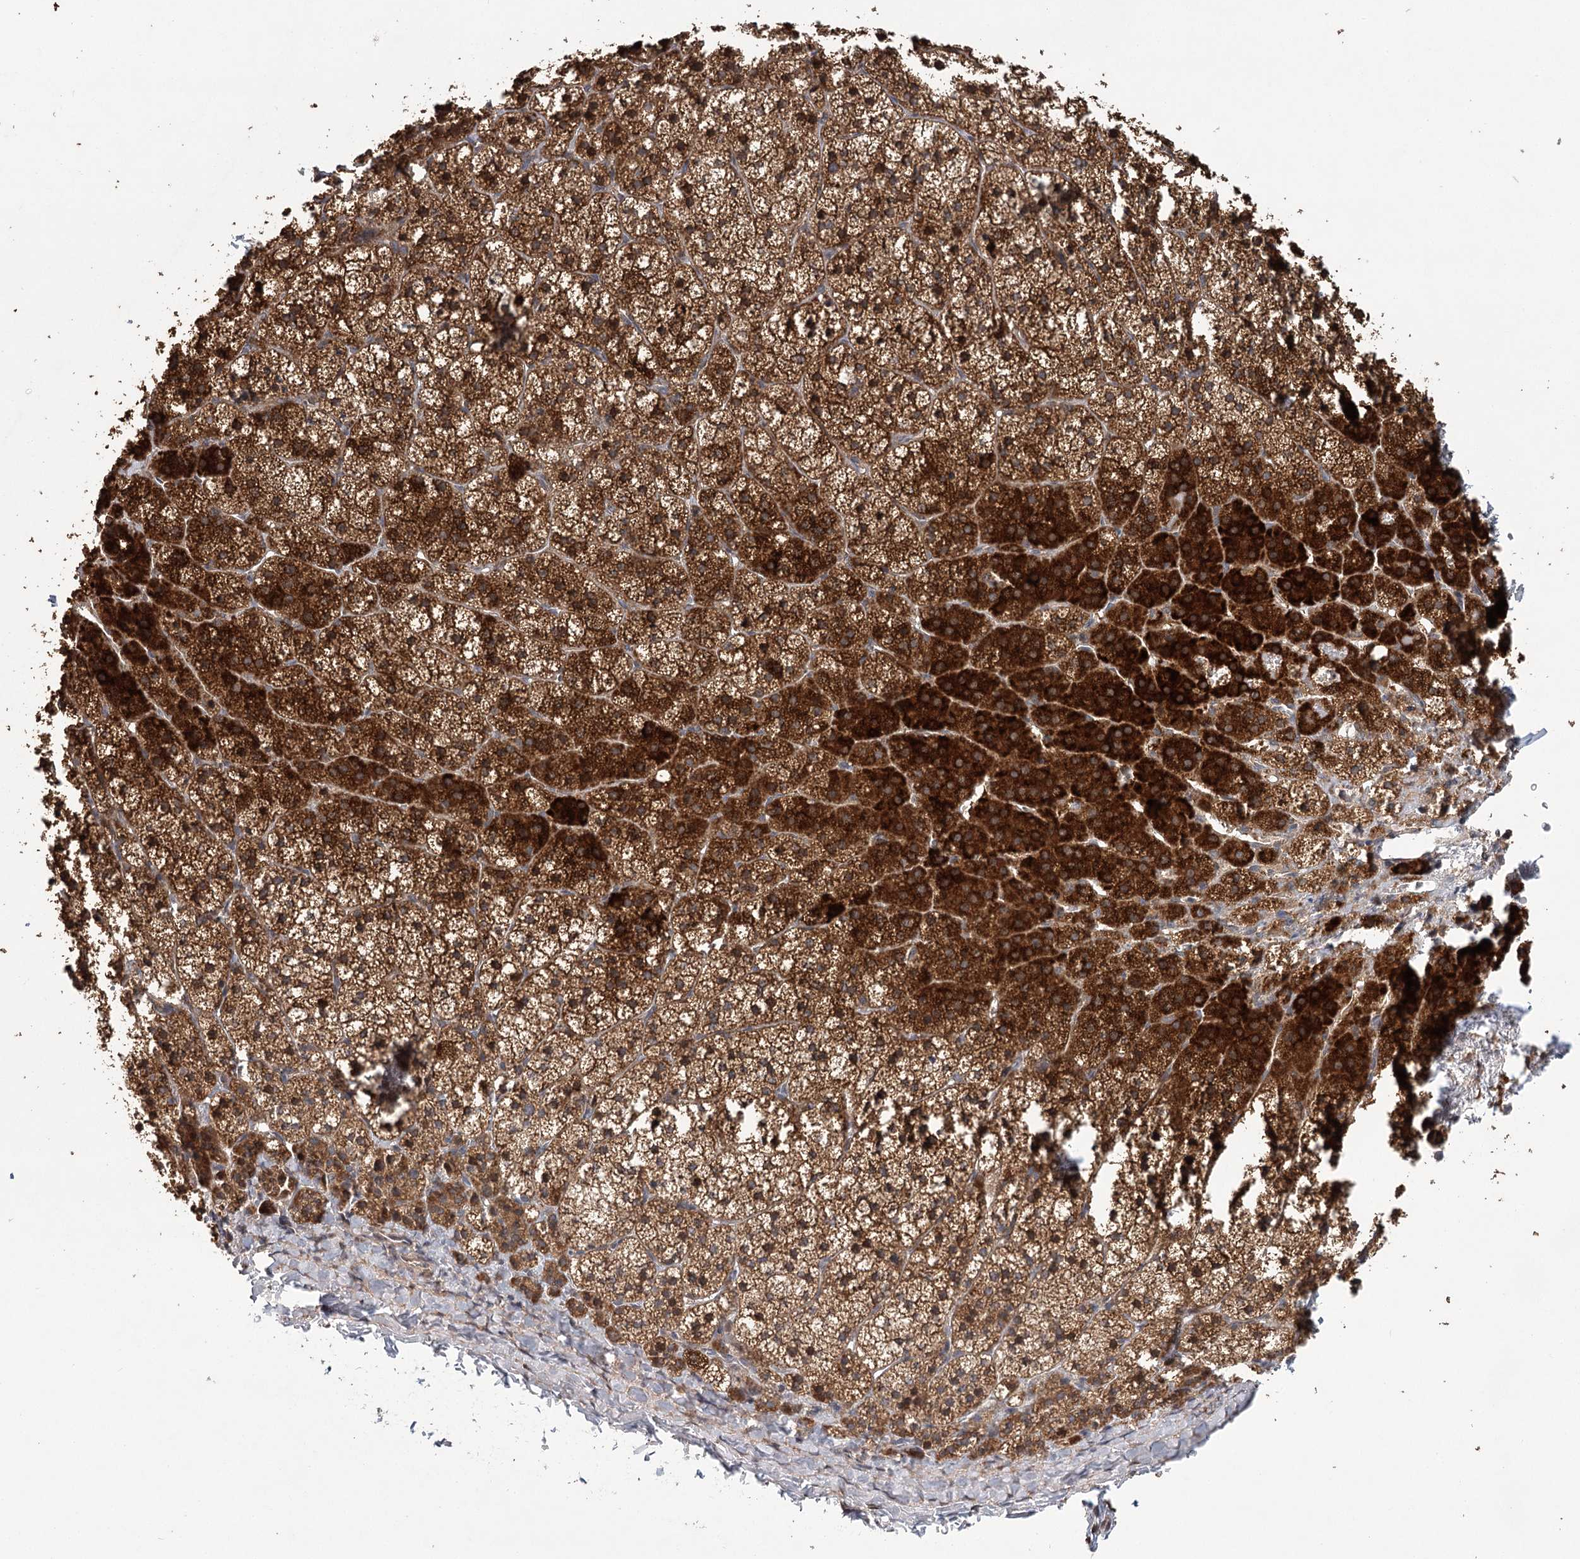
{"staining": {"intensity": "strong", "quantity": "25%-75%", "location": "cytoplasmic/membranous"}, "tissue": "adrenal gland", "cell_type": "Glandular cells", "image_type": "normal", "snomed": [{"axis": "morphology", "description": "Normal tissue, NOS"}, {"axis": "topography", "description": "Adrenal gland"}], "caption": "The histopathology image shows immunohistochemical staining of normal adrenal gland. There is strong cytoplasmic/membranous staining is present in approximately 25%-75% of glandular cells. (Brightfield microscopy of DAB IHC at high magnification).", "gene": "LSS", "patient": {"sex": "female", "age": 44}}